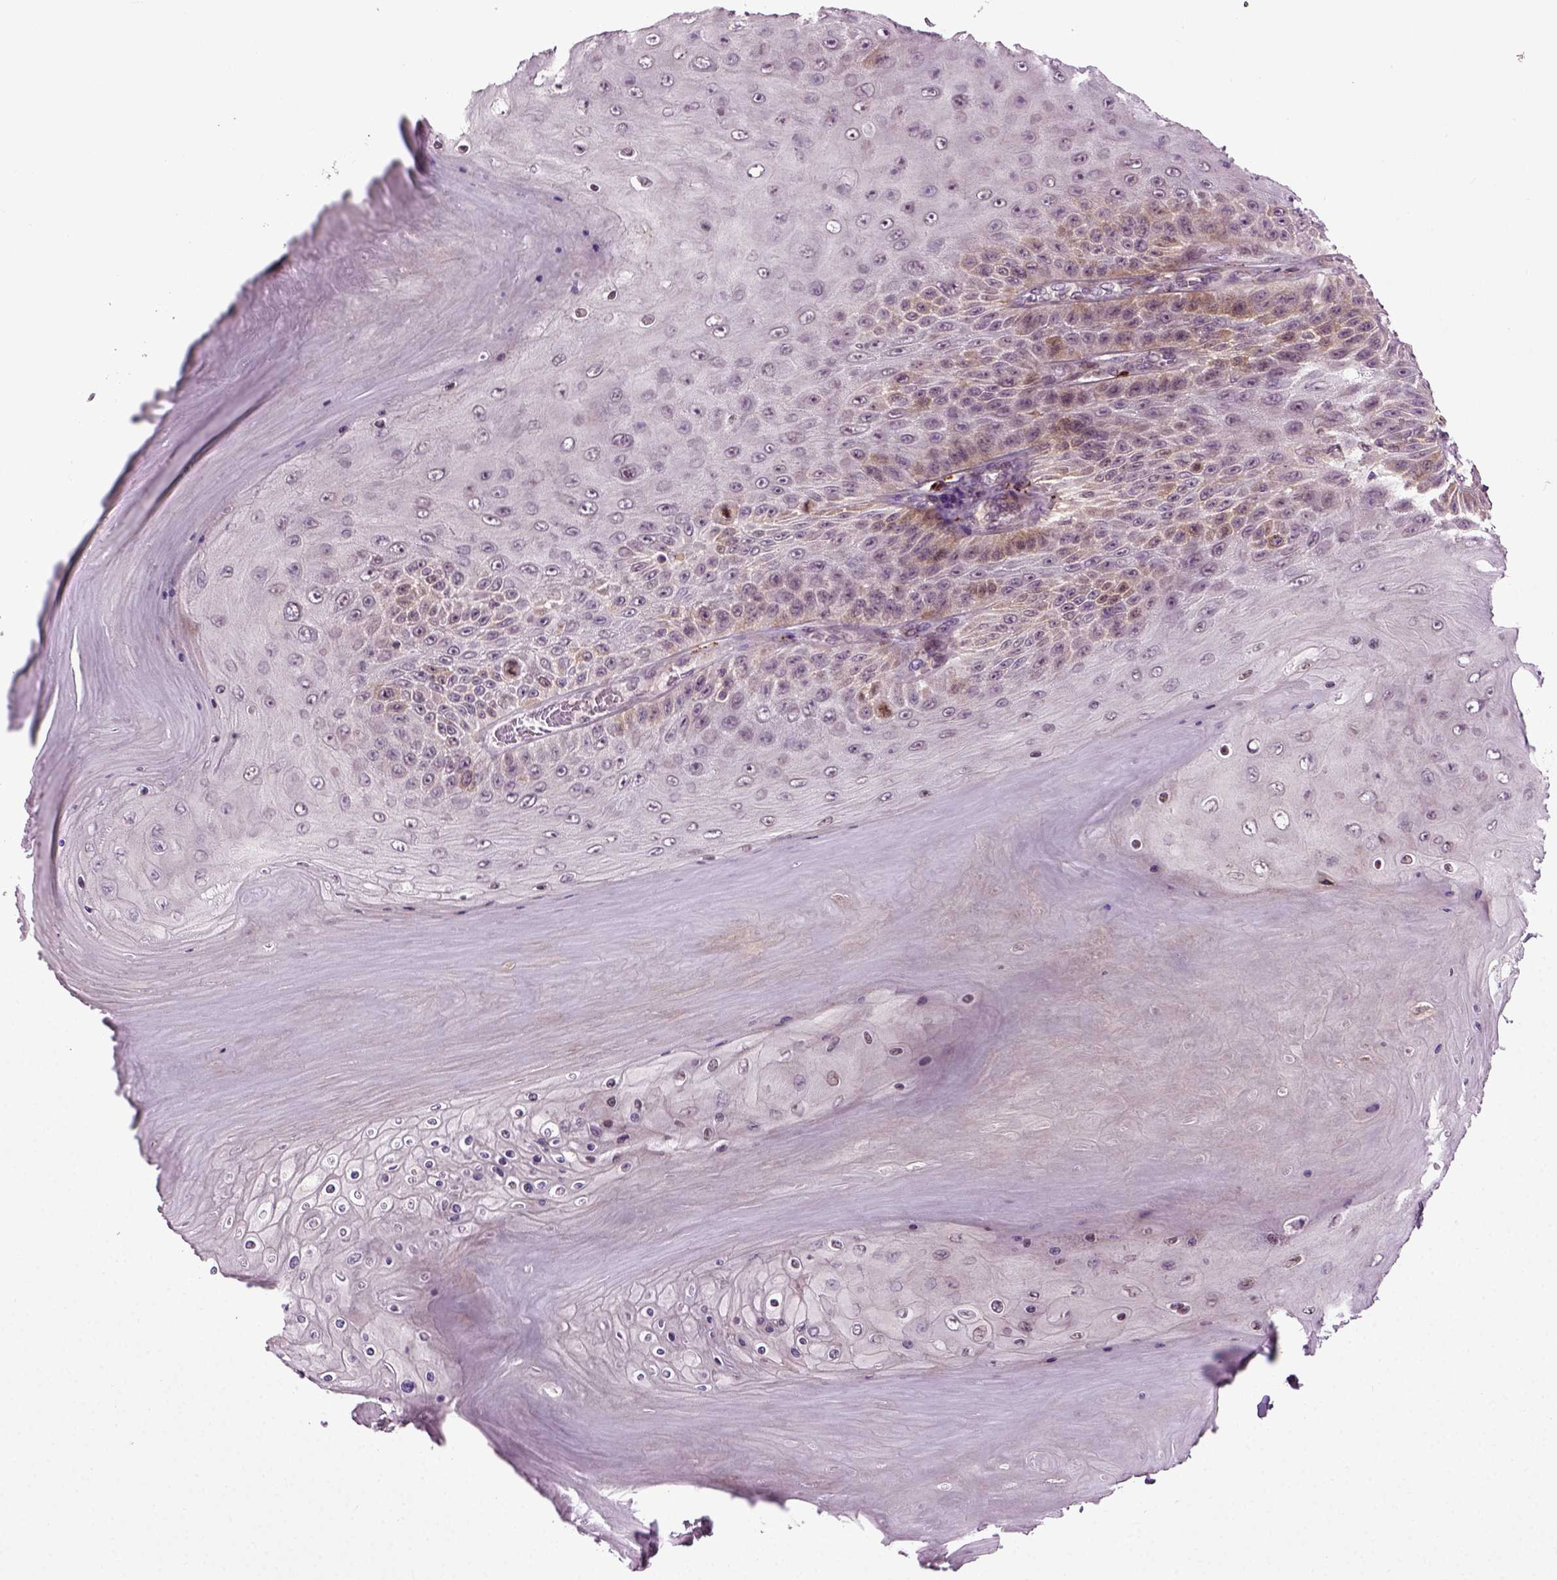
{"staining": {"intensity": "weak", "quantity": "<25%", "location": "cytoplasmic/membranous"}, "tissue": "skin cancer", "cell_type": "Tumor cells", "image_type": "cancer", "snomed": [{"axis": "morphology", "description": "Squamous cell carcinoma, NOS"}, {"axis": "topography", "description": "Skin"}], "caption": "Immunohistochemistry (IHC) of skin squamous cell carcinoma shows no expression in tumor cells.", "gene": "KNSTRN", "patient": {"sex": "male", "age": 62}}